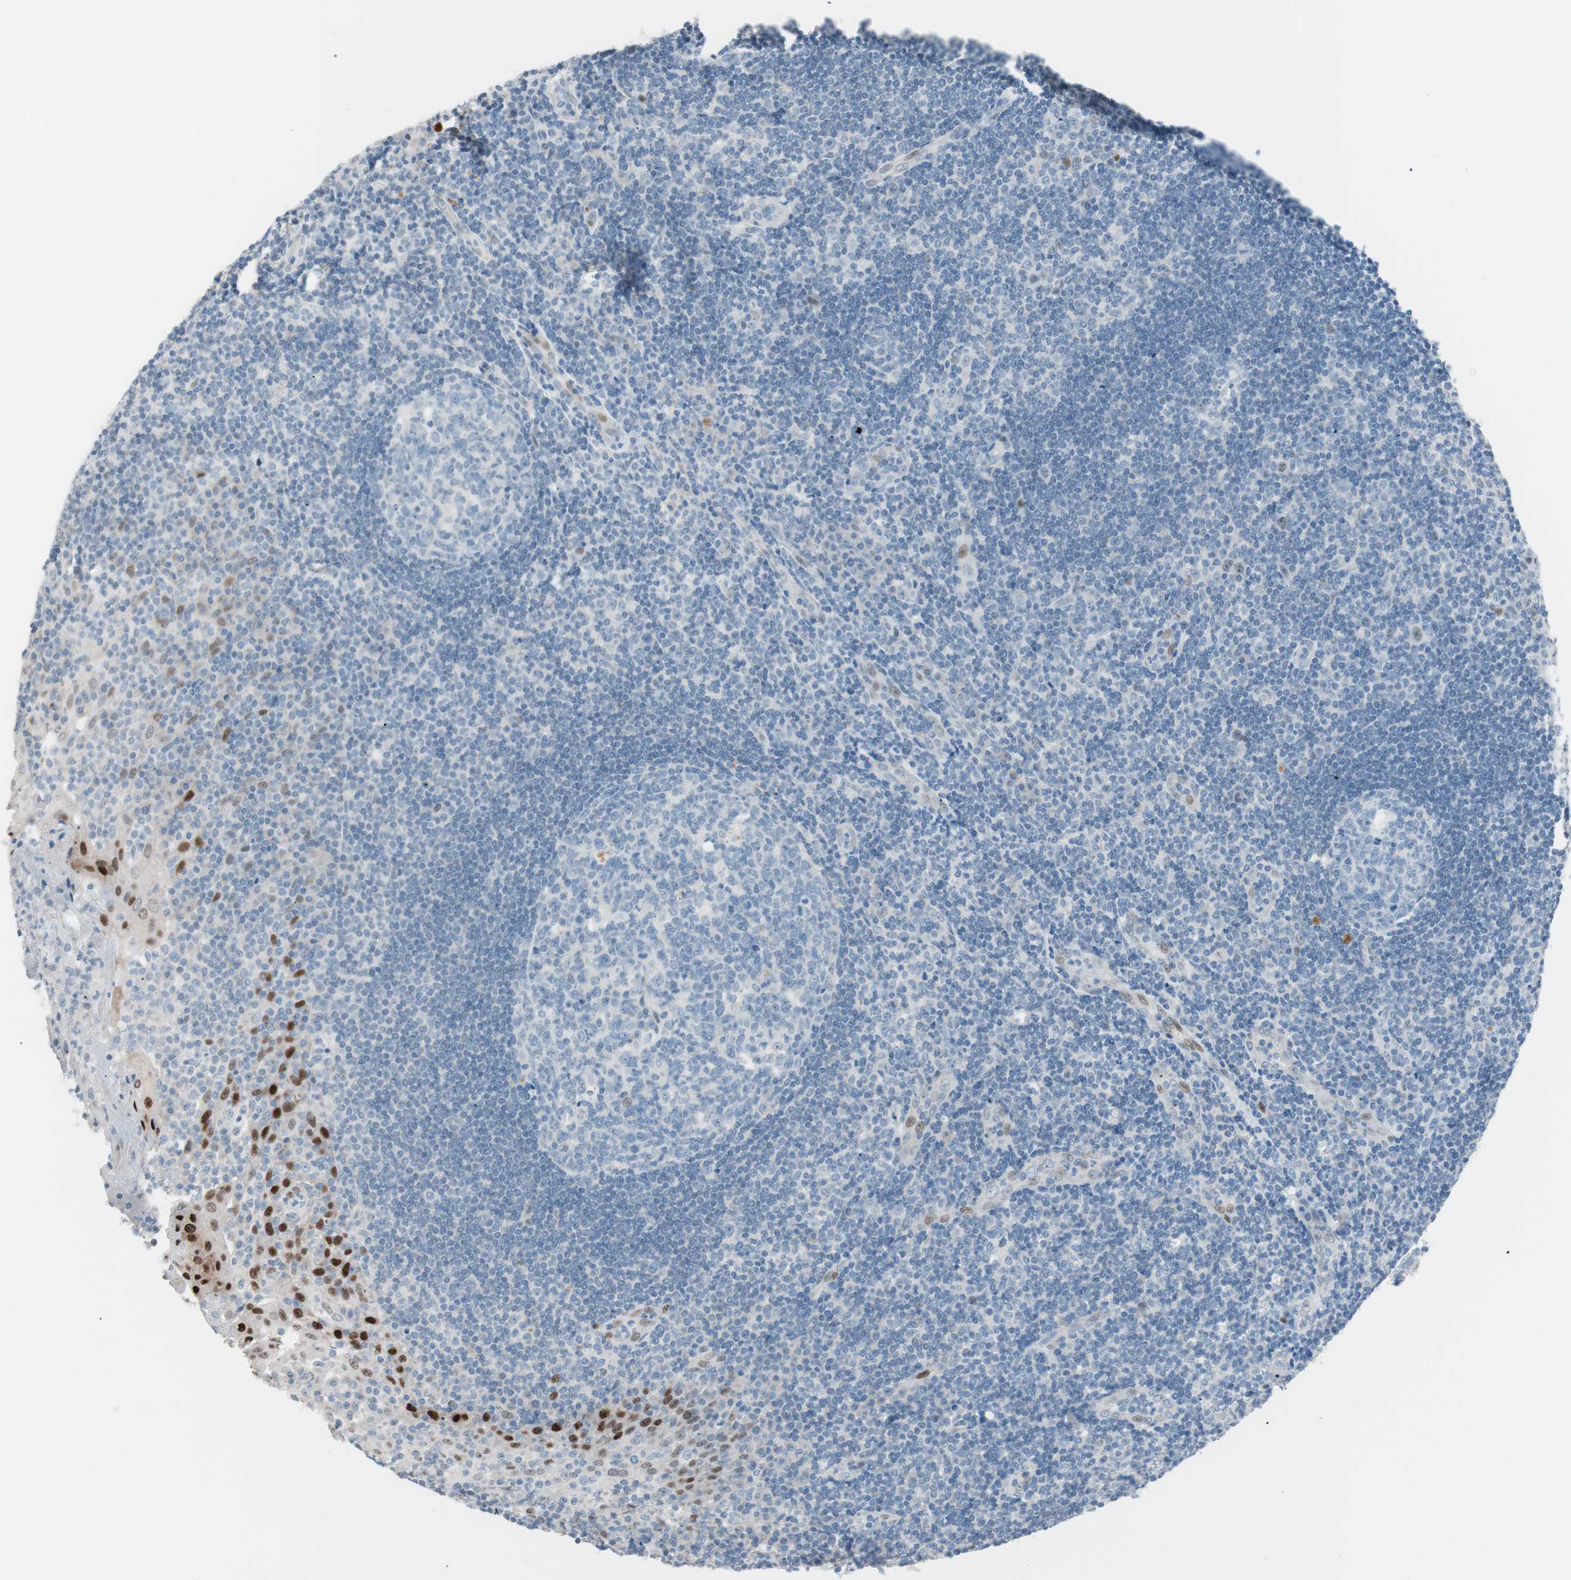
{"staining": {"intensity": "negative", "quantity": "none", "location": "none"}, "tissue": "tonsil", "cell_type": "Germinal center cells", "image_type": "normal", "snomed": [{"axis": "morphology", "description": "Normal tissue, NOS"}, {"axis": "topography", "description": "Tonsil"}], "caption": "A high-resolution image shows immunohistochemistry staining of benign tonsil, which shows no significant staining in germinal center cells. (Stains: DAB (3,3'-diaminobenzidine) immunohistochemistry (IHC) with hematoxylin counter stain, Microscopy: brightfield microscopy at high magnification).", "gene": "FOSL1", "patient": {"sex": "female", "age": 40}}